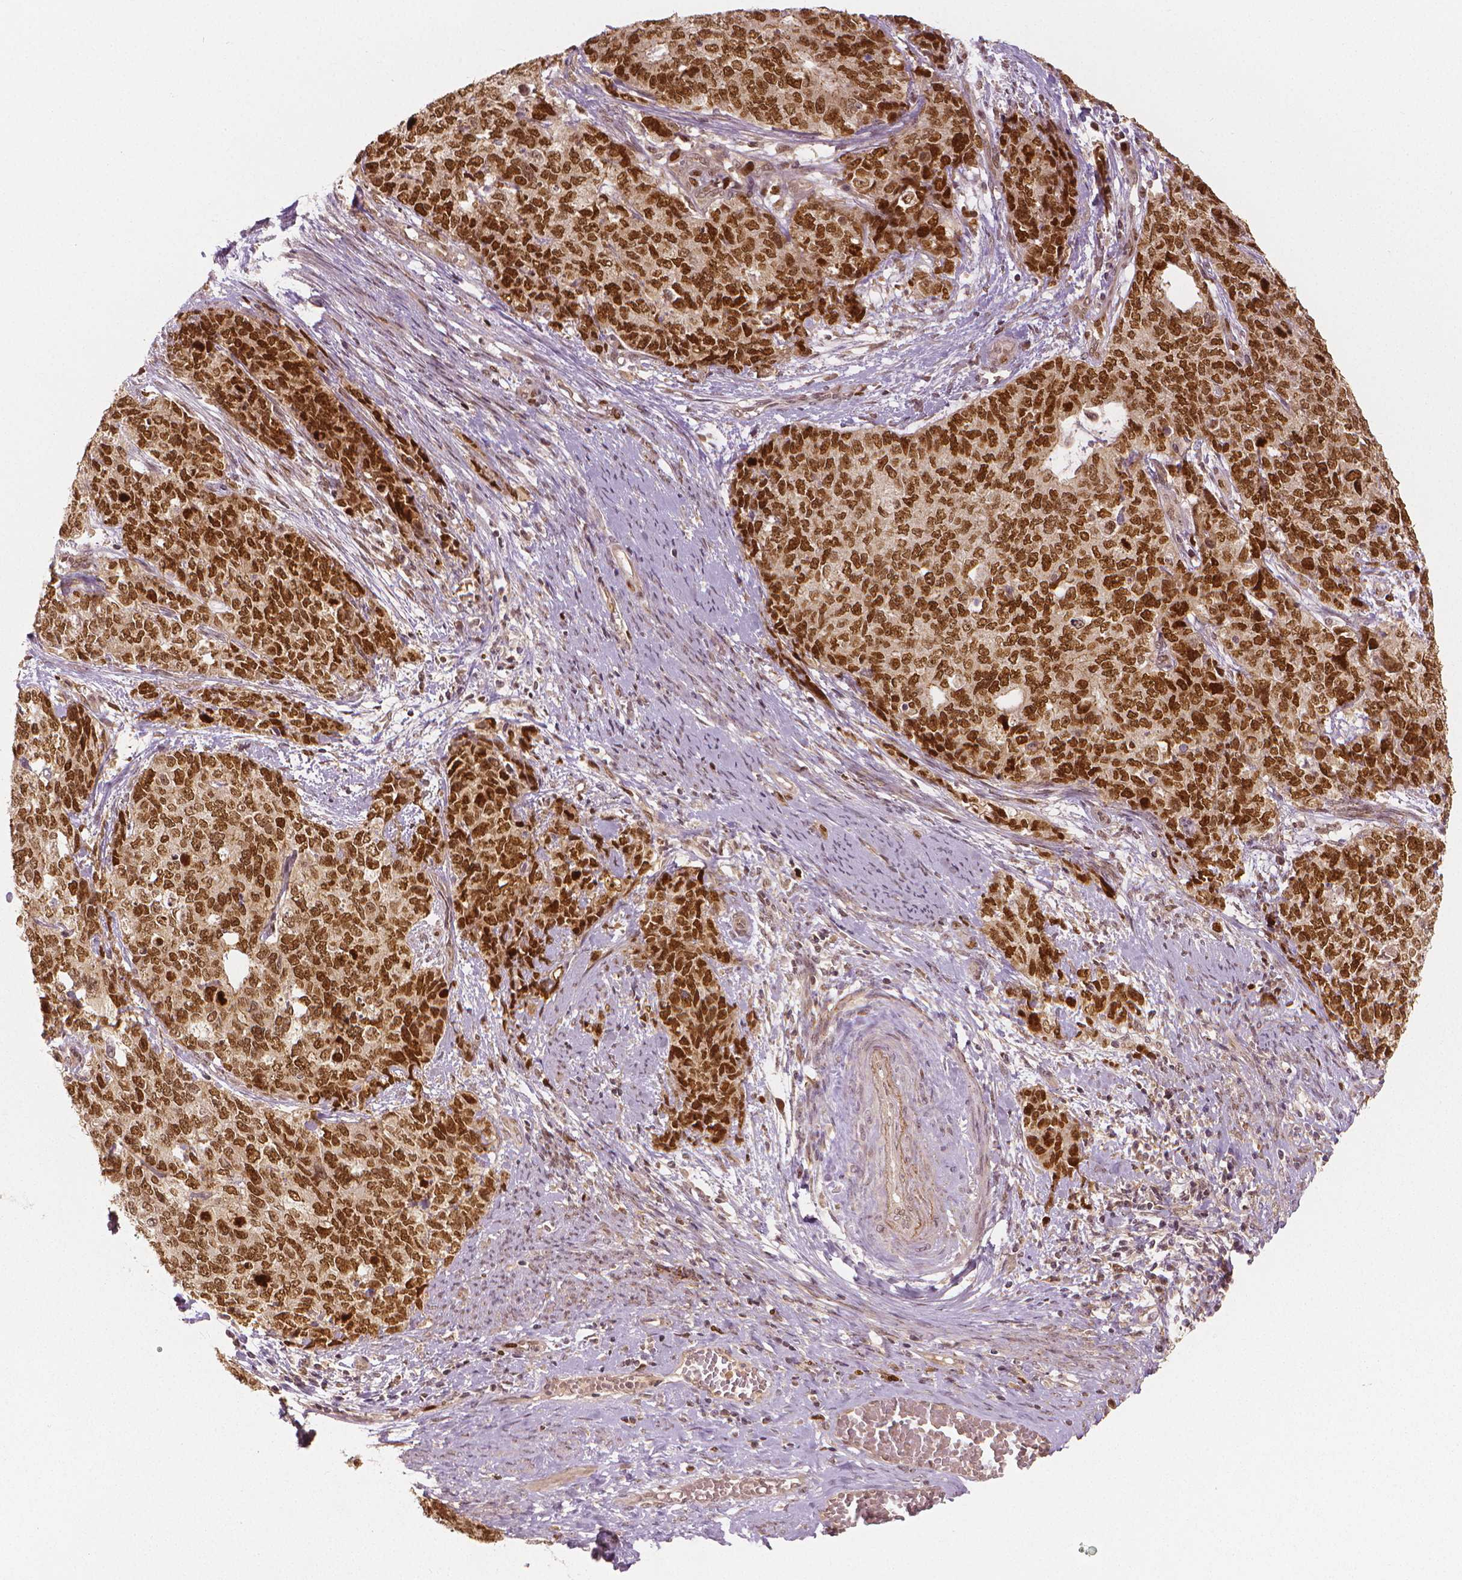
{"staining": {"intensity": "moderate", "quantity": ">75%", "location": "nuclear"}, "tissue": "cervical cancer", "cell_type": "Tumor cells", "image_type": "cancer", "snomed": [{"axis": "morphology", "description": "Squamous cell carcinoma, NOS"}, {"axis": "topography", "description": "Cervix"}], "caption": "Squamous cell carcinoma (cervical) was stained to show a protein in brown. There is medium levels of moderate nuclear staining in approximately >75% of tumor cells.", "gene": "NSD2", "patient": {"sex": "female", "age": 63}}